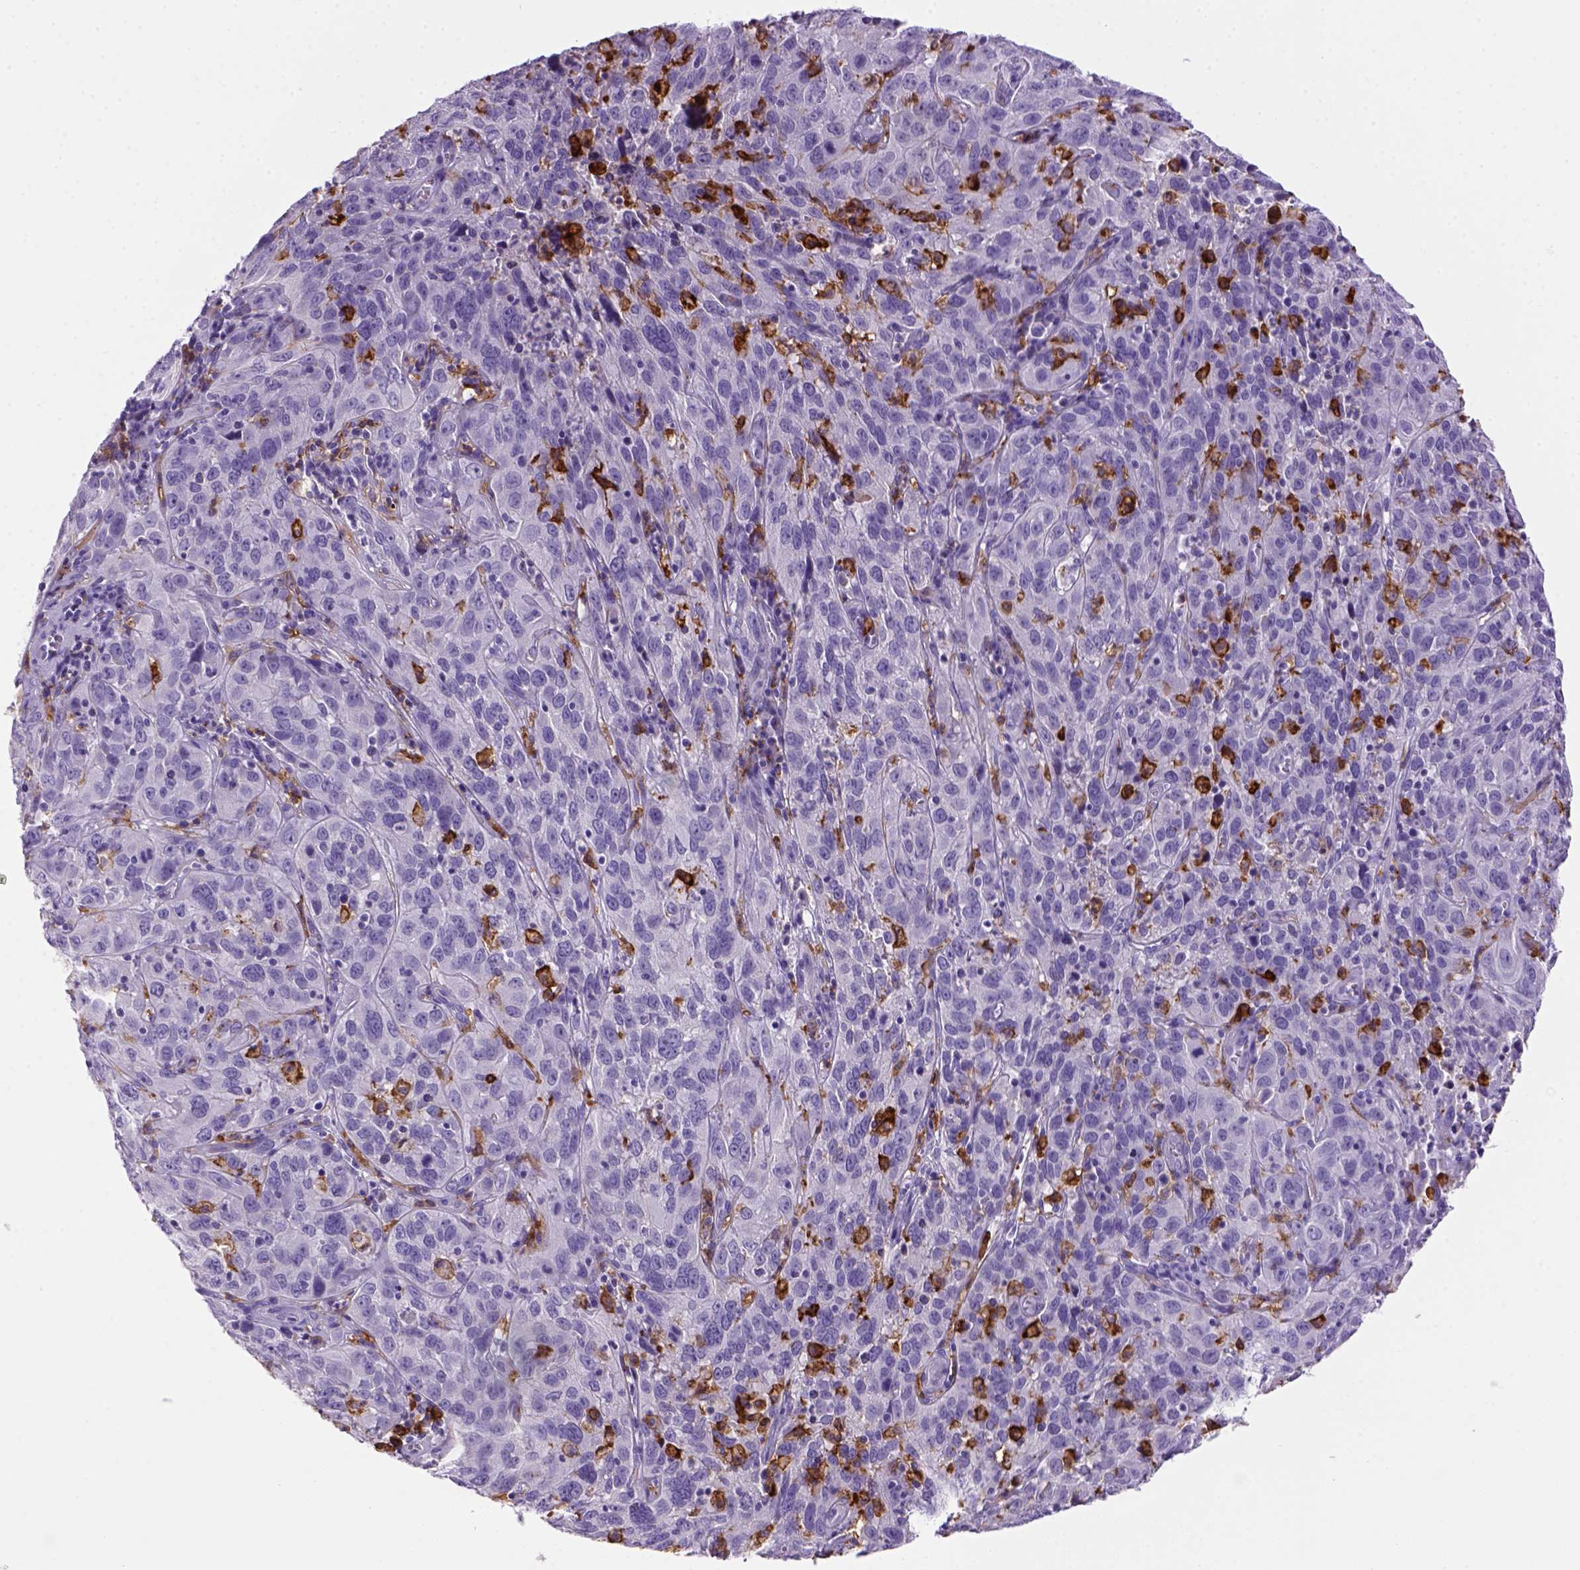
{"staining": {"intensity": "negative", "quantity": "none", "location": "none"}, "tissue": "cervical cancer", "cell_type": "Tumor cells", "image_type": "cancer", "snomed": [{"axis": "morphology", "description": "Squamous cell carcinoma, NOS"}, {"axis": "topography", "description": "Cervix"}], "caption": "The photomicrograph exhibits no staining of tumor cells in cervical cancer (squamous cell carcinoma). (Stains: DAB (3,3'-diaminobenzidine) IHC with hematoxylin counter stain, Microscopy: brightfield microscopy at high magnification).", "gene": "CD14", "patient": {"sex": "female", "age": 32}}